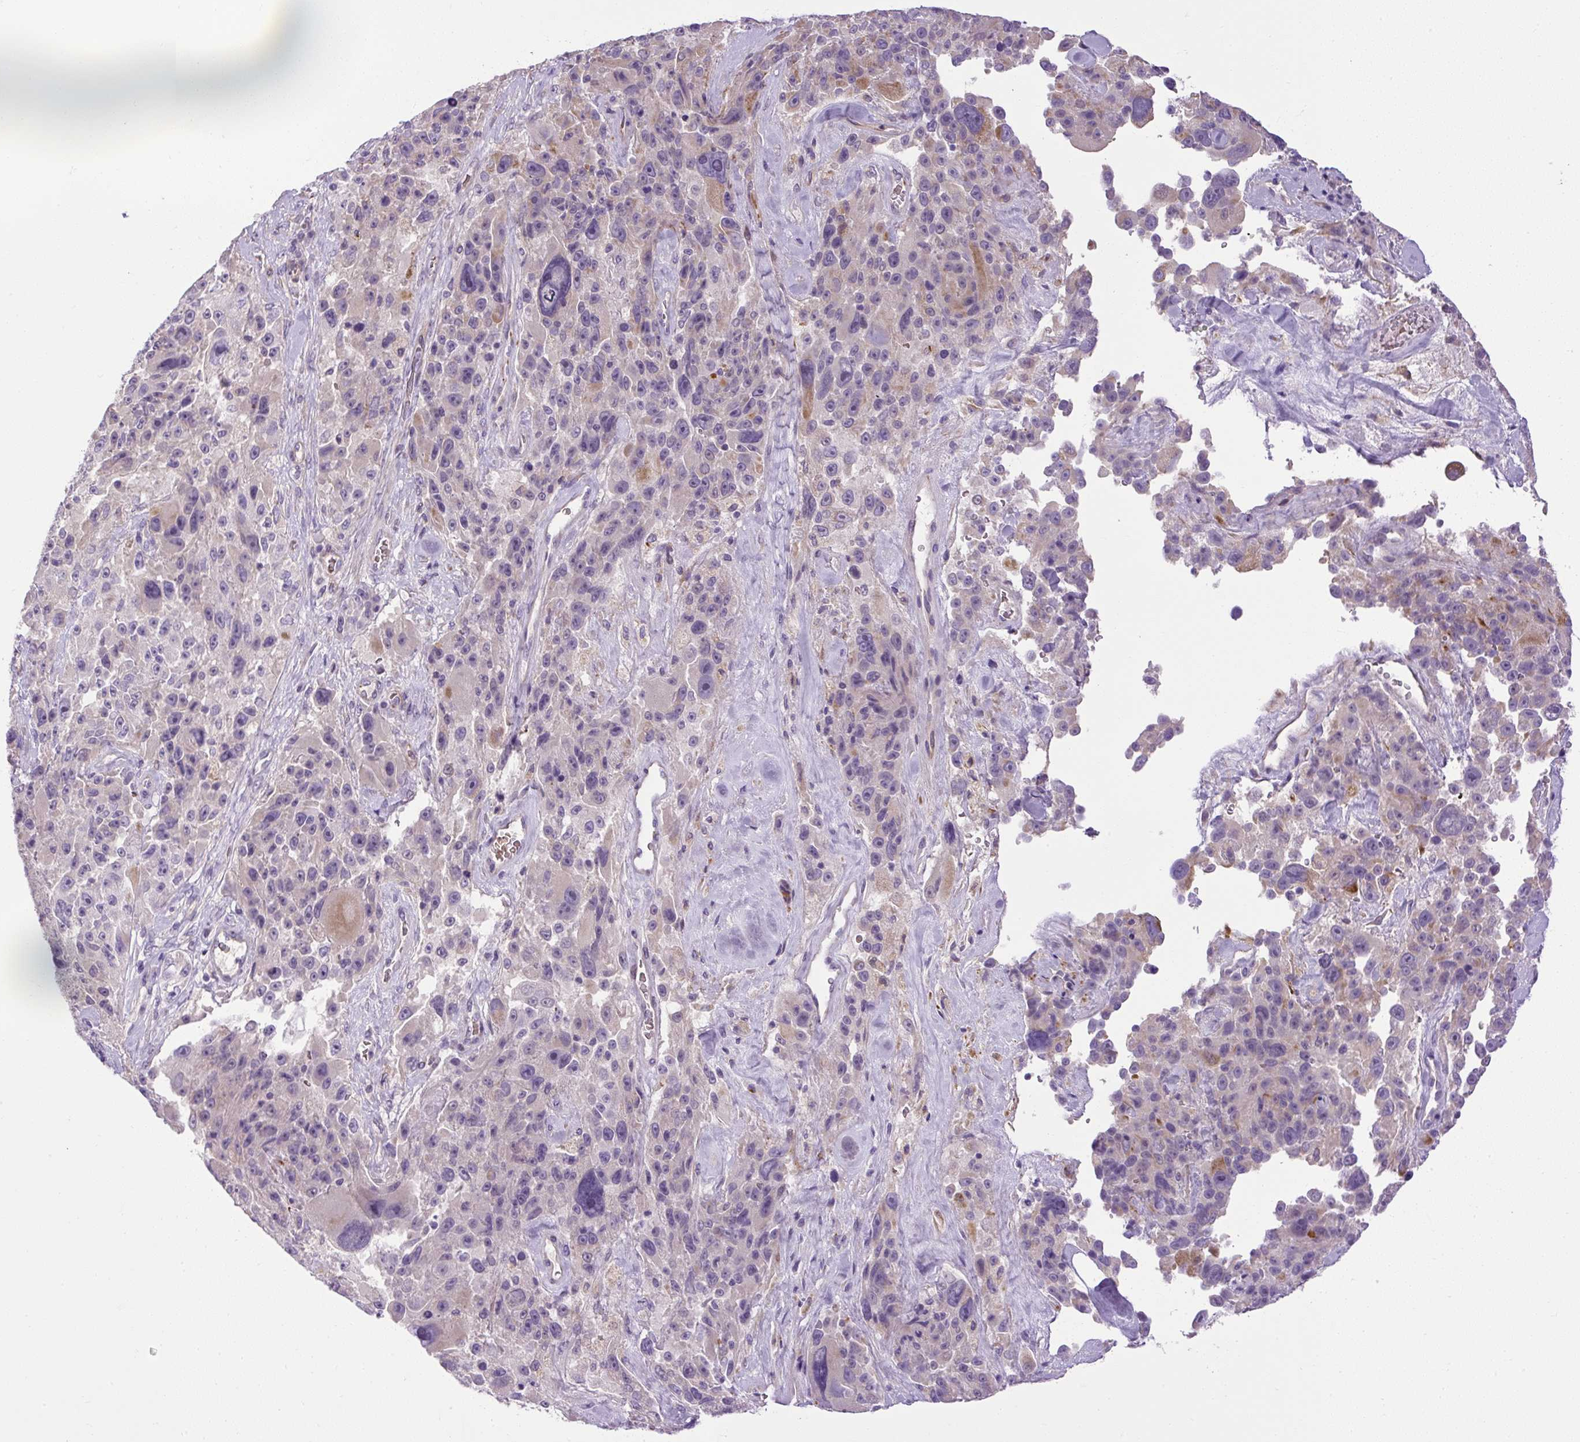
{"staining": {"intensity": "weak", "quantity": "<25%", "location": "cytoplasmic/membranous"}, "tissue": "melanoma", "cell_type": "Tumor cells", "image_type": "cancer", "snomed": [{"axis": "morphology", "description": "Malignant melanoma, Metastatic site"}, {"axis": "topography", "description": "Lymph node"}], "caption": "Protein analysis of melanoma exhibits no significant staining in tumor cells.", "gene": "VWA7", "patient": {"sex": "male", "age": 62}}